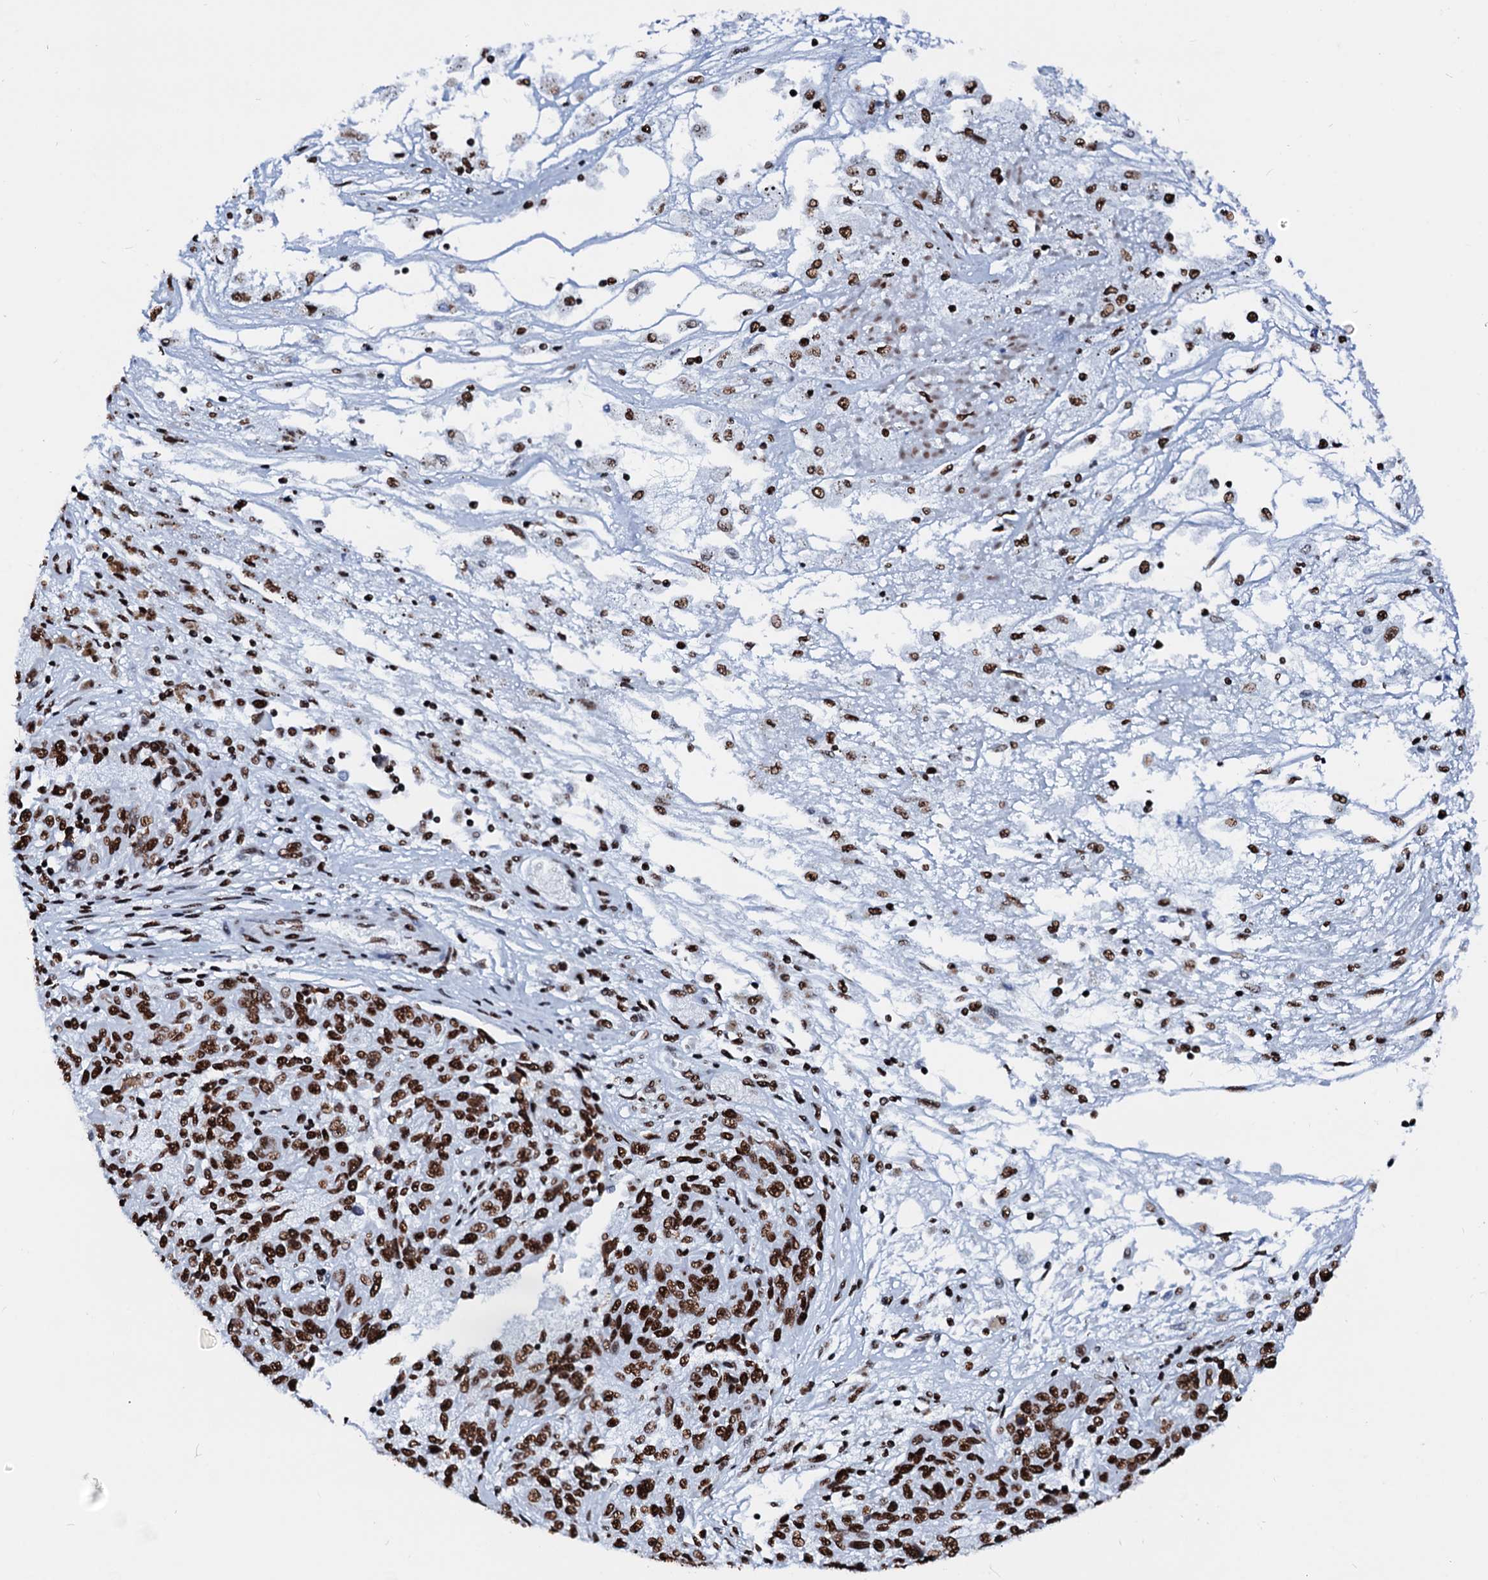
{"staining": {"intensity": "strong", "quantity": "25%-75%", "location": "nuclear"}, "tissue": "melanoma", "cell_type": "Tumor cells", "image_type": "cancer", "snomed": [{"axis": "morphology", "description": "Malignant melanoma, NOS"}, {"axis": "topography", "description": "Skin"}], "caption": "Strong nuclear positivity is appreciated in approximately 25%-75% of tumor cells in melanoma. (DAB (3,3'-diaminobenzidine) IHC, brown staining for protein, blue staining for nuclei).", "gene": "RALY", "patient": {"sex": "male", "age": 53}}